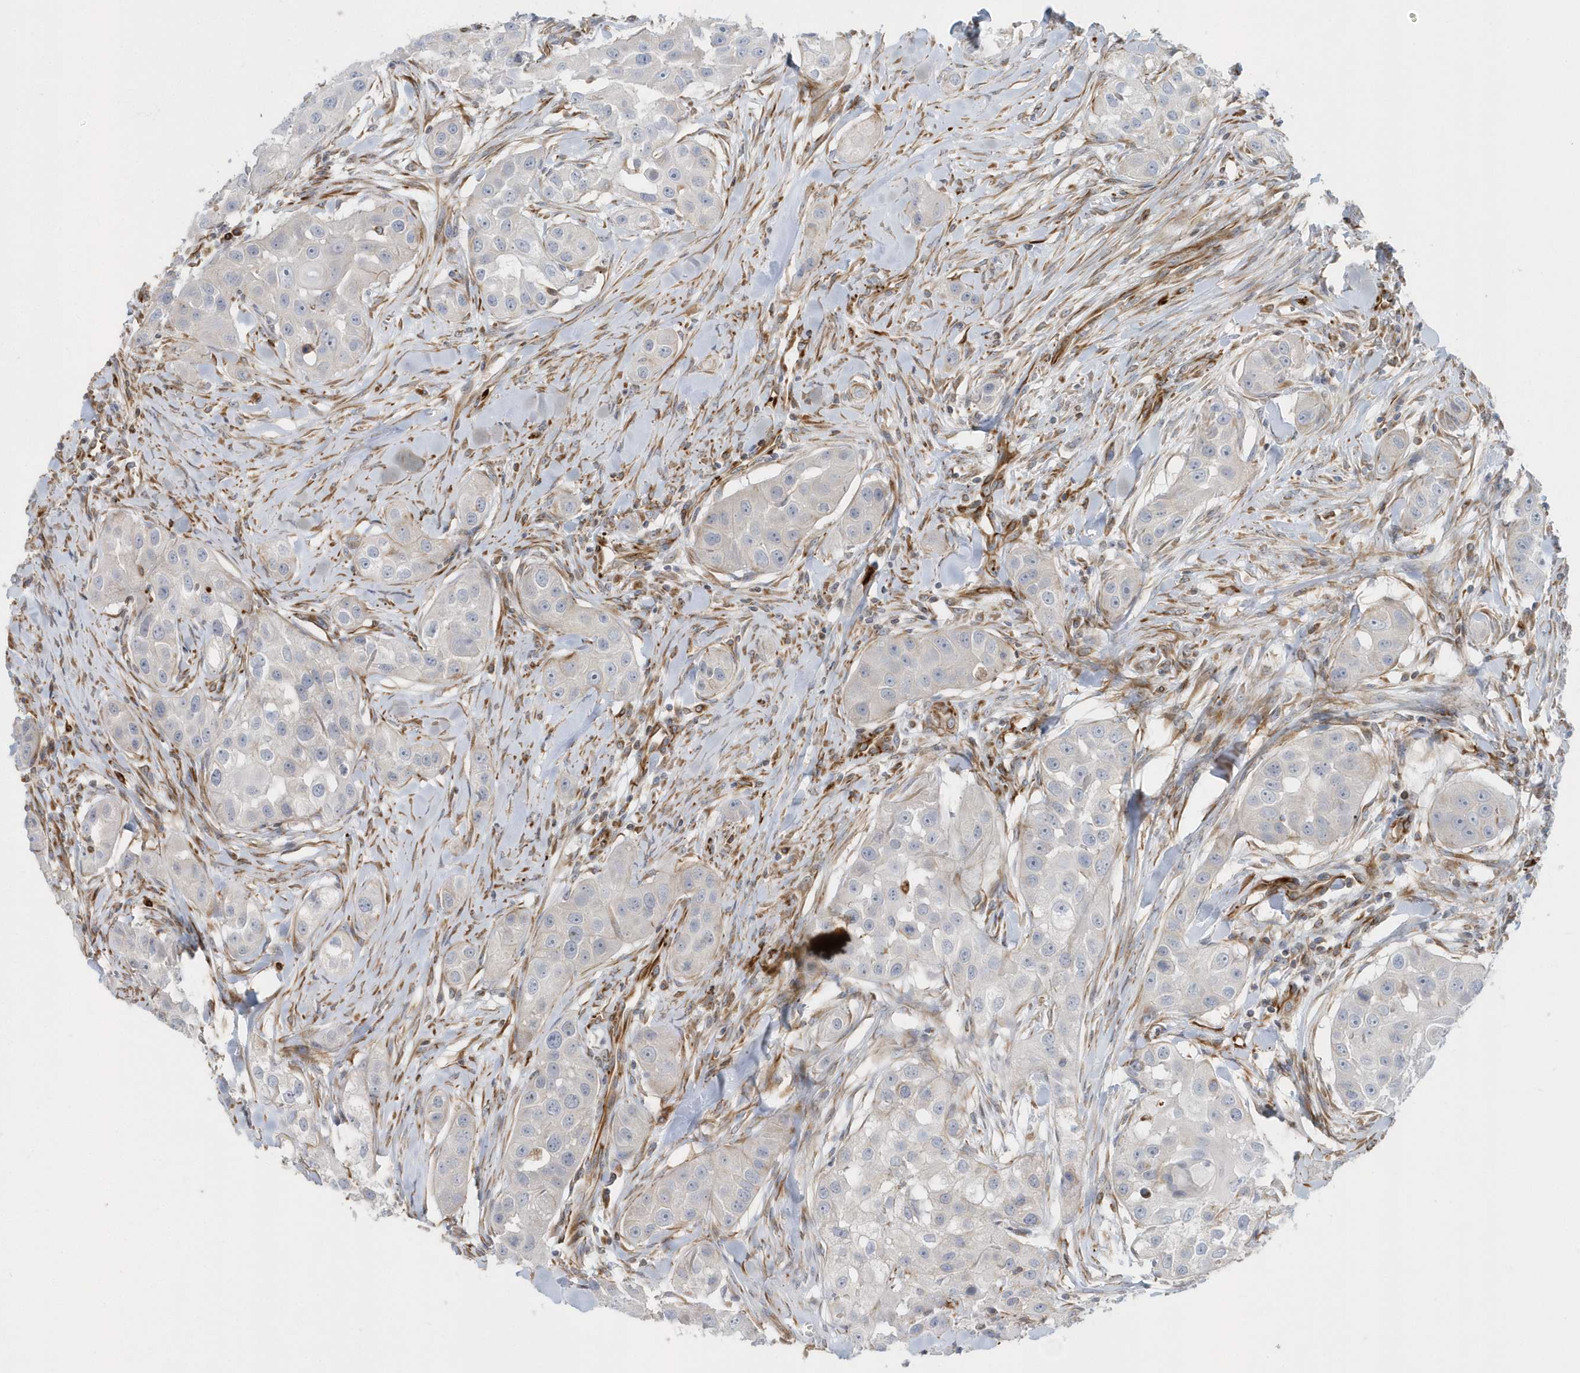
{"staining": {"intensity": "negative", "quantity": "none", "location": "none"}, "tissue": "head and neck cancer", "cell_type": "Tumor cells", "image_type": "cancer", "snomed": [{"axis": "morphology", "description": "Normal tissue, NOS"}, {"axis": "morphology", "description": "Squamous cell carcinoma, NOS"}, {"axis": "topography", "description": "Skeletal muscle"}, {"axis": "topography", "description": "Head-Neck"}], "caption": "The photomicrograph reveals no significant expression in tumor cells of head and neck squamous cell carcinoma. Brightfield microscopy of IHC stained with DAB (3,3'-diaminobenzidine) (brown) and hematoxylin (blue), captured at high magnification.", "gene": "RAB17", "patient": {"sex": "male", "age": 51}}